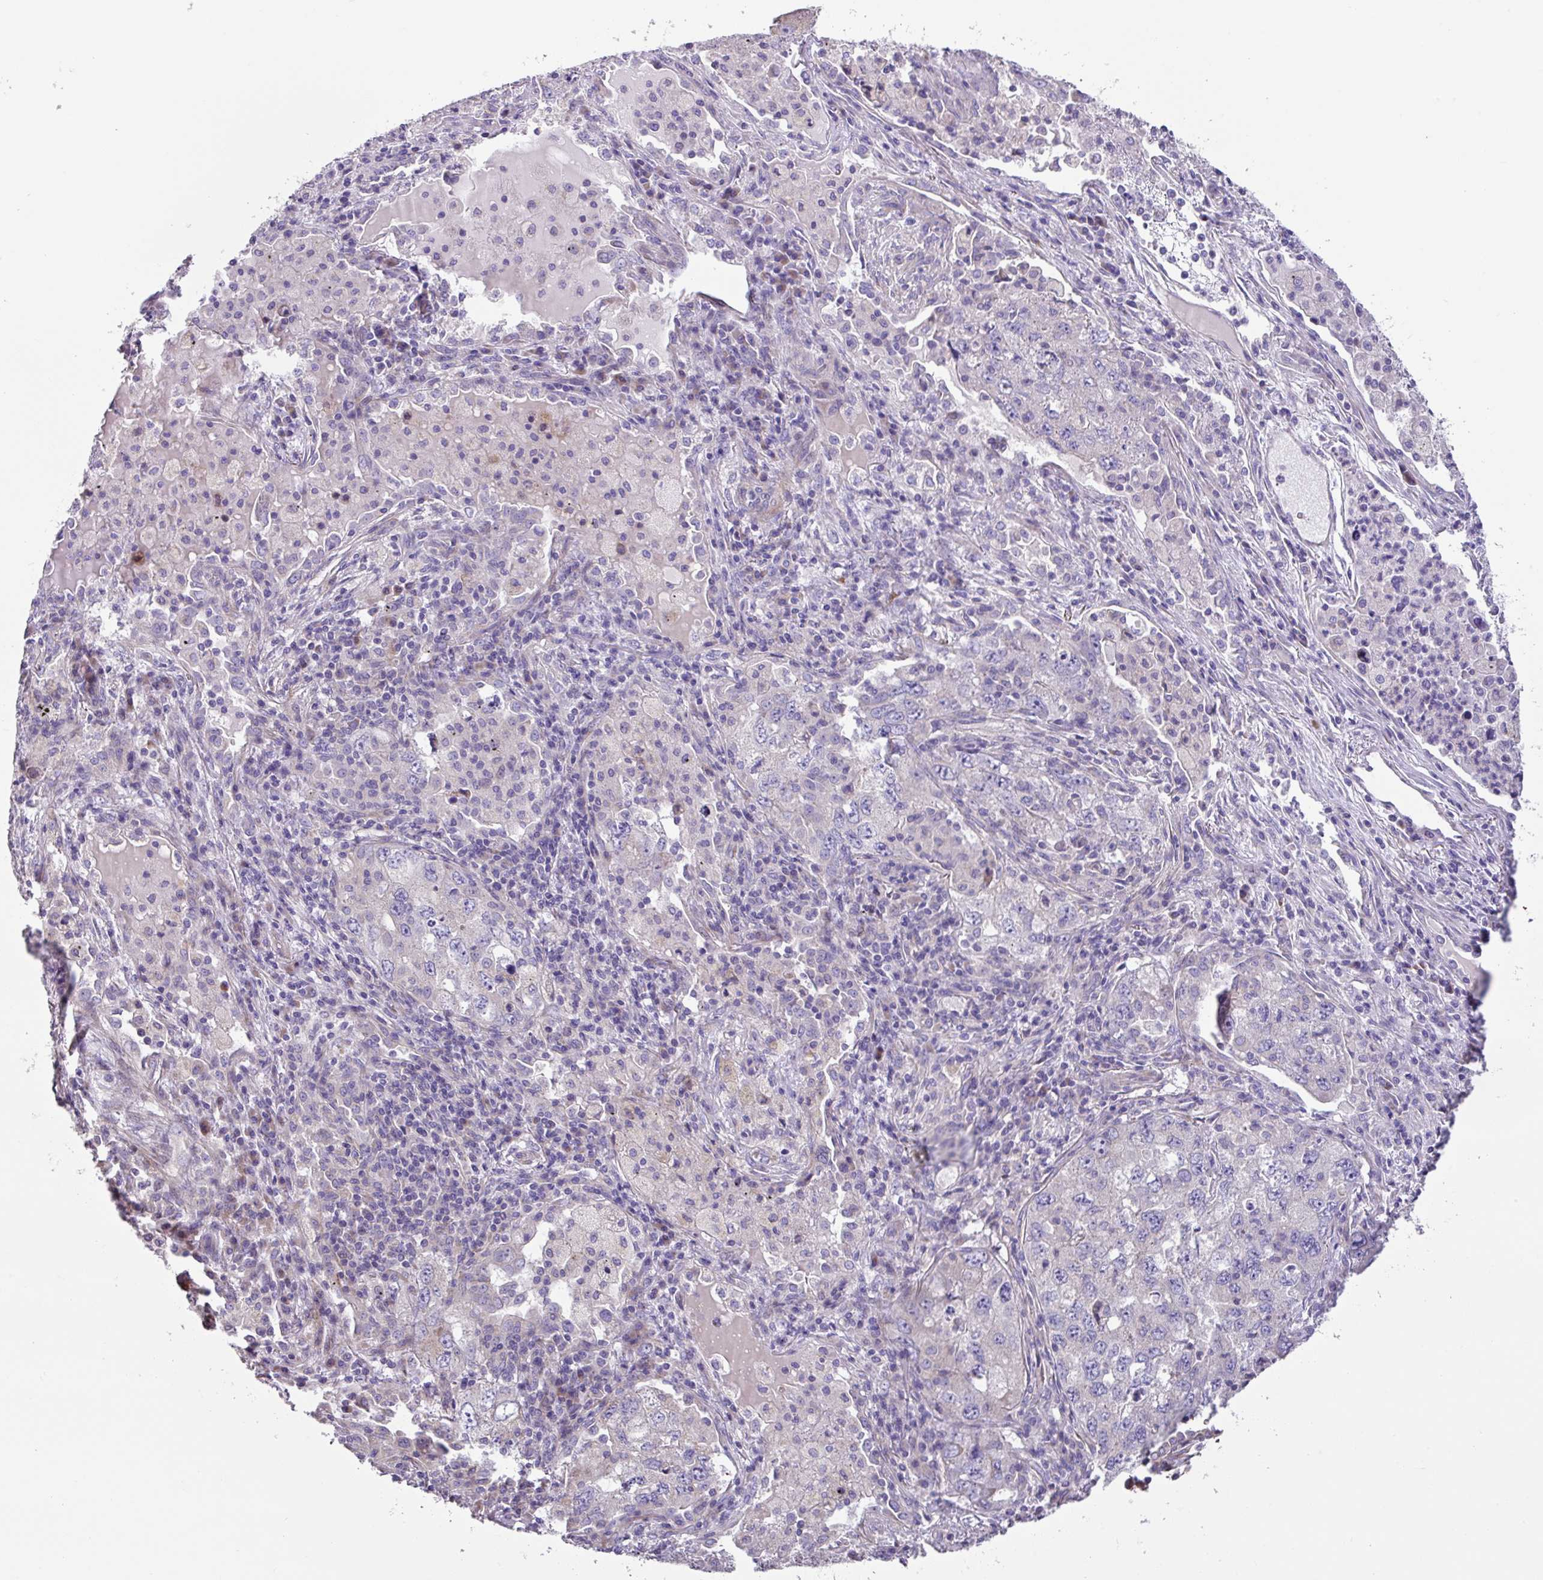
{"staining": {"intensity": "negative", "quantity": "none", "location": "none"}, "tissue": "lung cancer", "cell_type": "Tumor cells", "image_type": "cancer", "snomed": [{"axis": "morphology", "description": "Adenocarcinoma, NOS"}, {"axis": "topography", "description": "Lung"}], "caption": "This image is of lung cancer (adenocarcinoma) stained with immunohistochemistry to label a protein in brown with the nuclei are counter-stained blue. There is no expression in tumor cells.", "gene": "MRRF", "patient": {"sex": "female", "age": 57}}